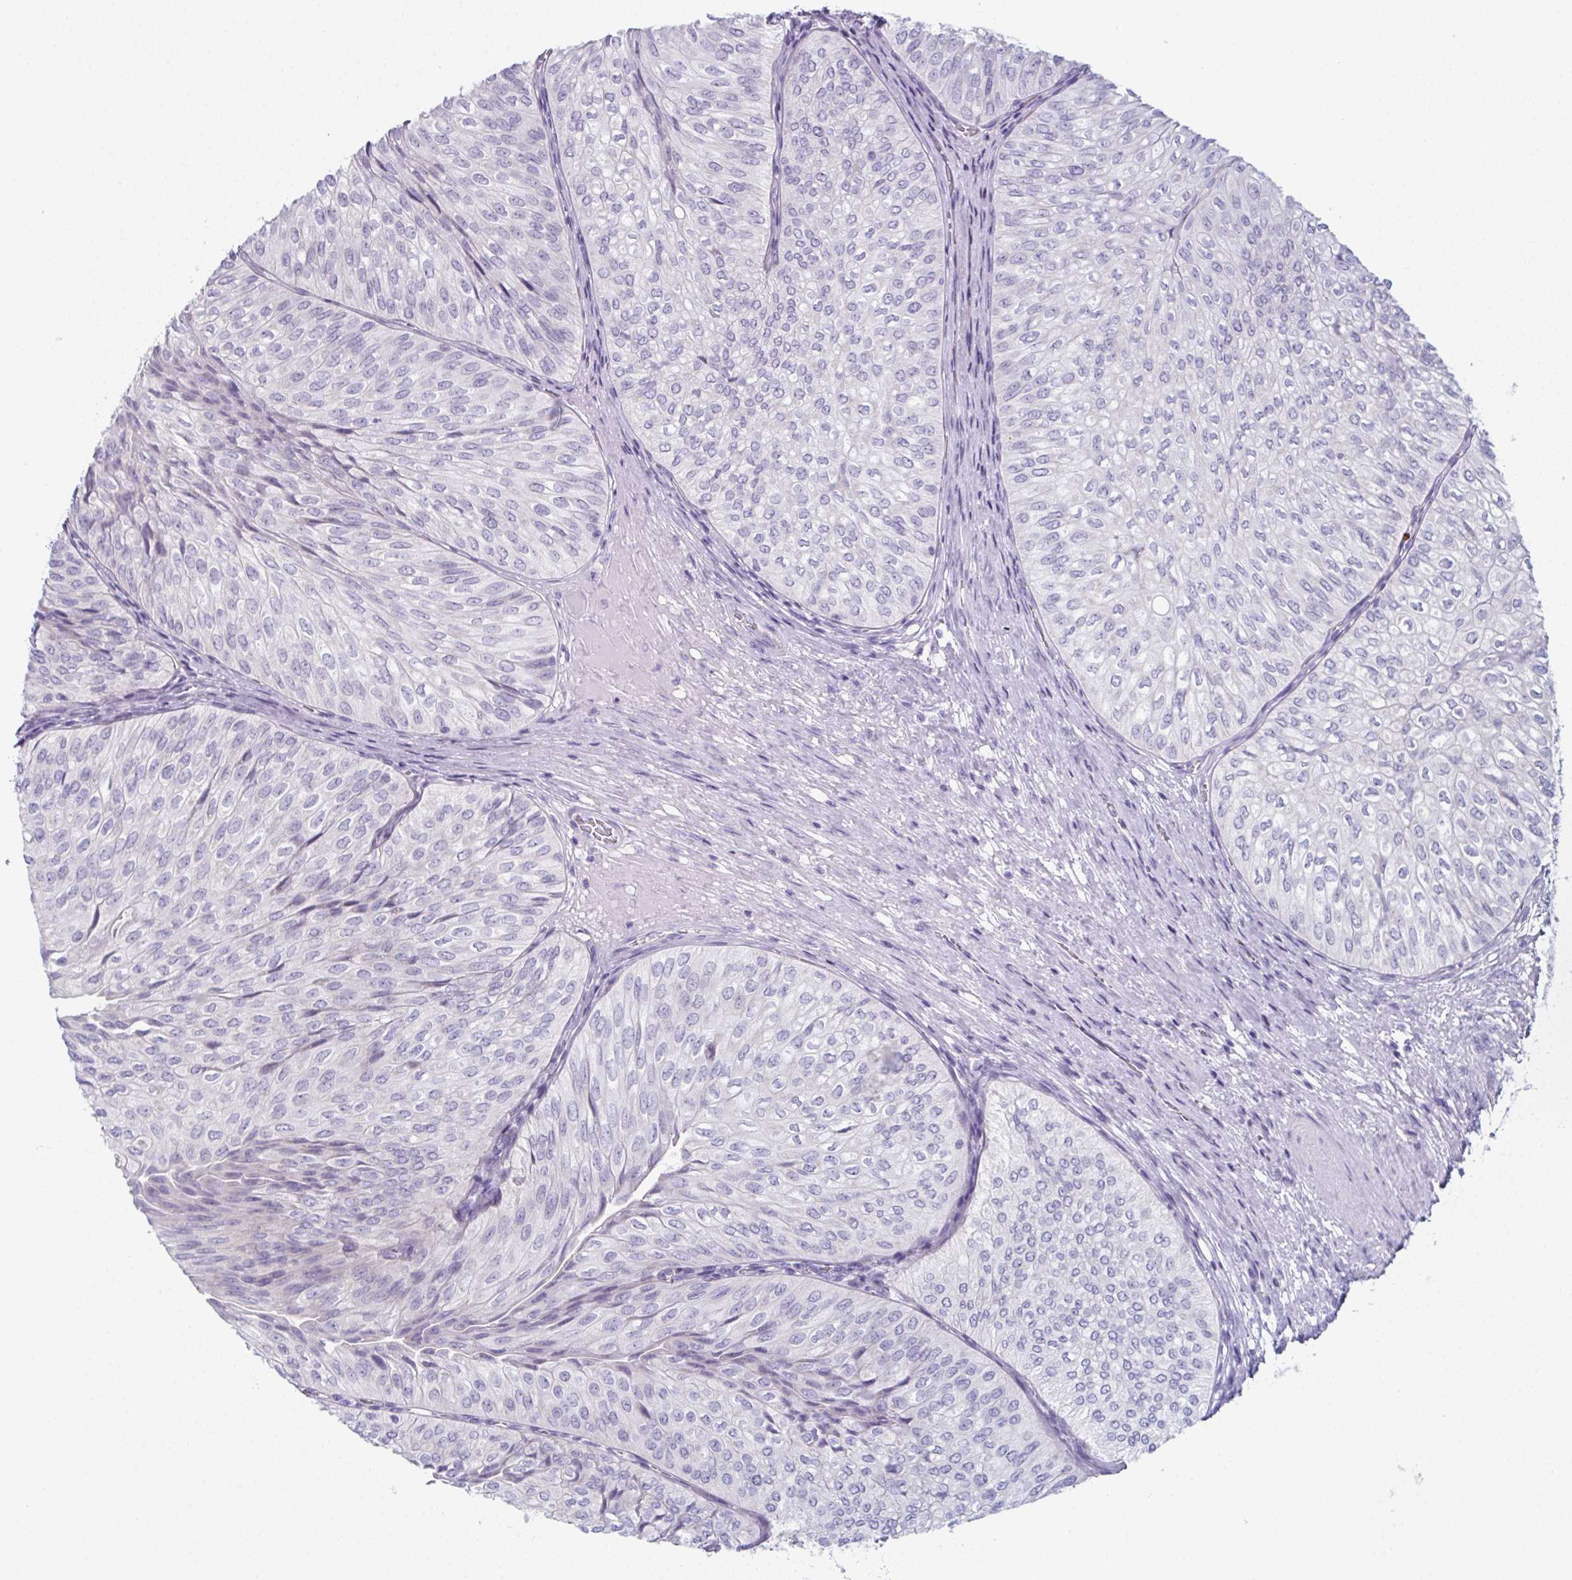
{"staining": {"intensity": "negative", "quantity": "none", "location": "none"}, "tissue": "urothelial cancer", "cell_type": "Tumor cells", "image_type": "cancer", "snomed": [{"axis": "morphology", "description": "Urothelial carcinoma, NOS"}, {"axis": "topography", "description": "Urinary bladder"}], "caption": "A histopathology image of human transitional cell carcinoma is negative for staining in tumor cells.", "gene": "ENKUR", "patient": {"sex": "male", "age": 62}}